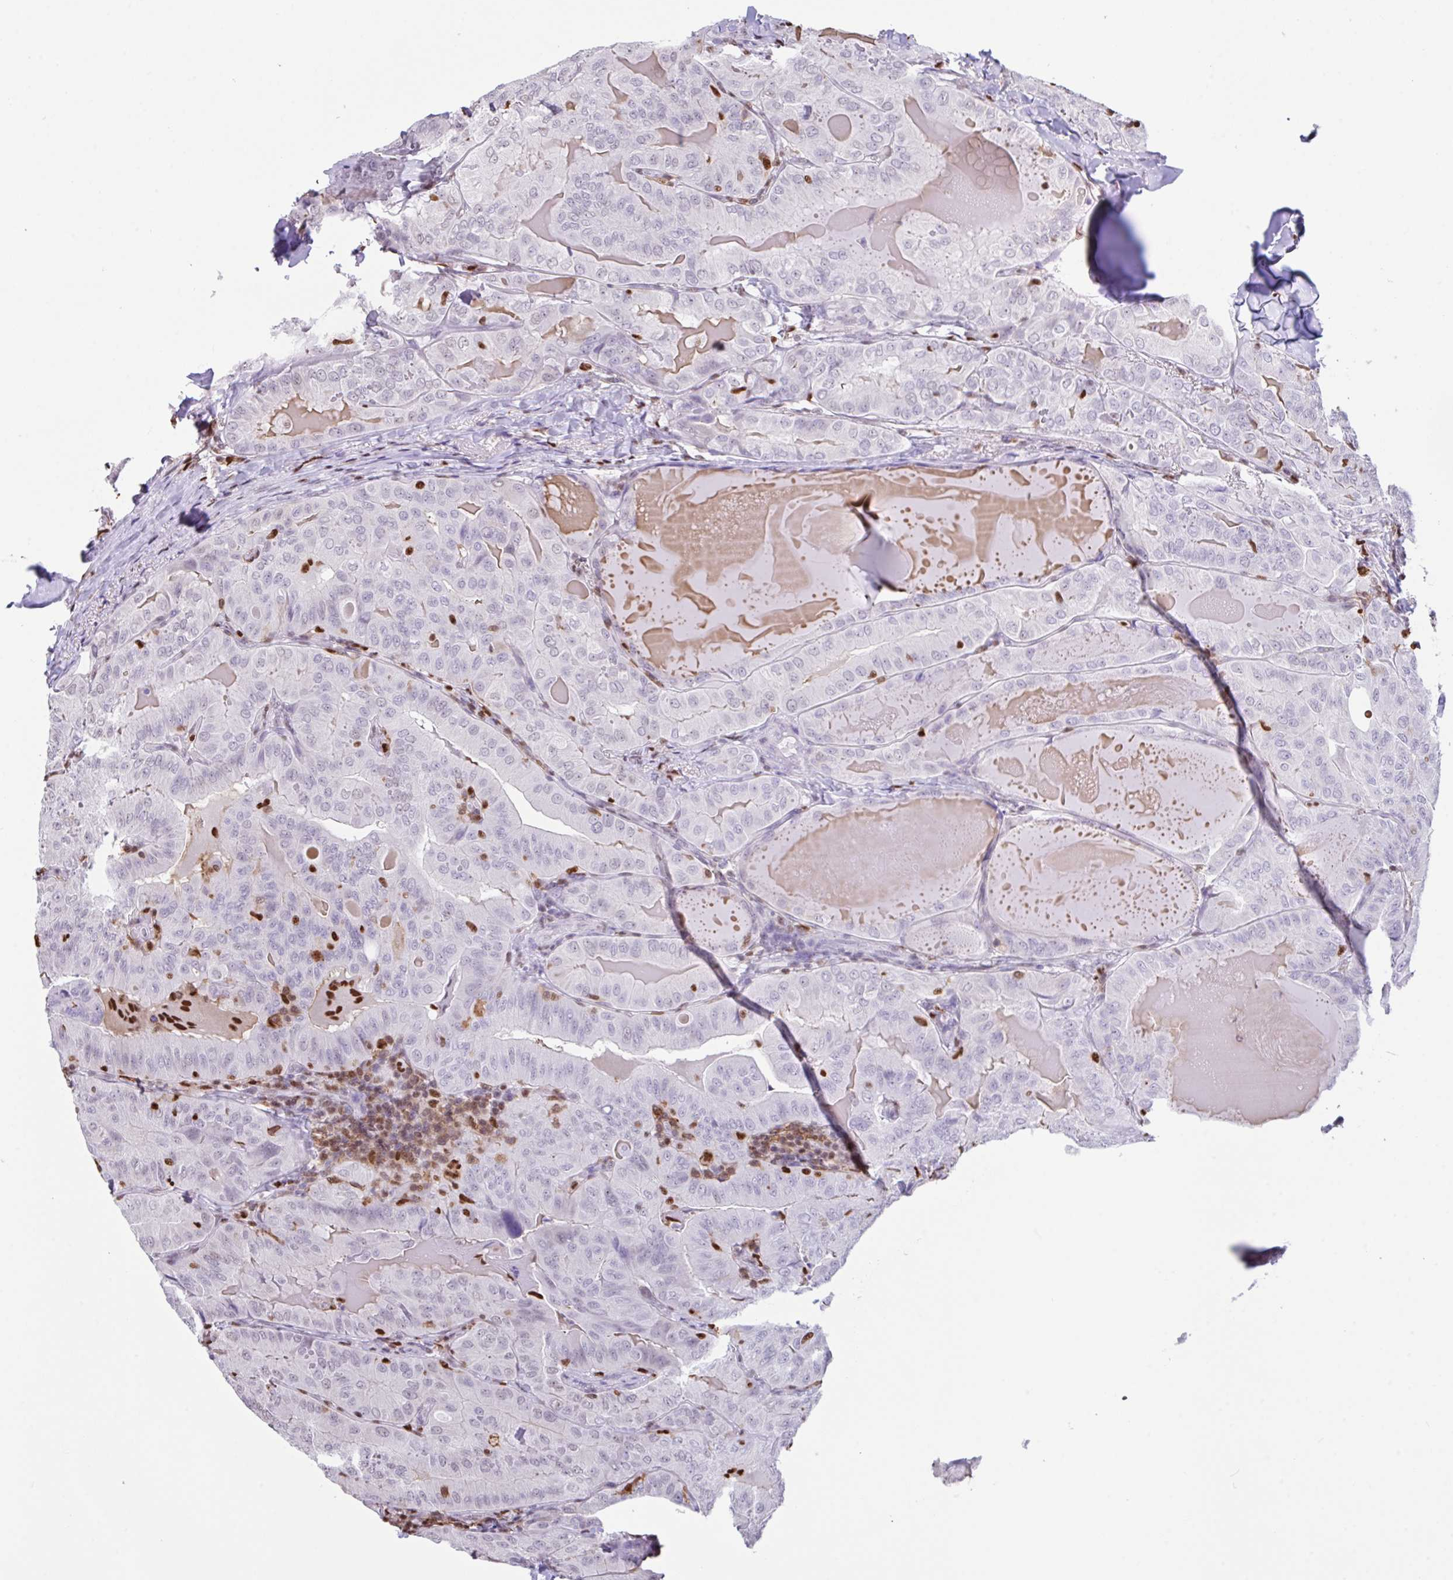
{"staining": {"intensity": "weak", "quantity": "<25%", "location": "nuclear"}, "tissue": "thyroid cancer", "cell_type": "Tumor cells", "image_type": "cancer", "snomed": [{"axis": "morphology", "description": "Papillary adenocarcinoma, NOS"}, {"axis": "topography", "description": "Thyroid gland"}], "caption": "Immunohistochemistry (IHC) photomicrograph of human thyroid cancer stained for a protein (brown), which reveals no positivity in tumor cells.", "gene": "BTBD10", "patient": {"sex": "female", "age": 68}}